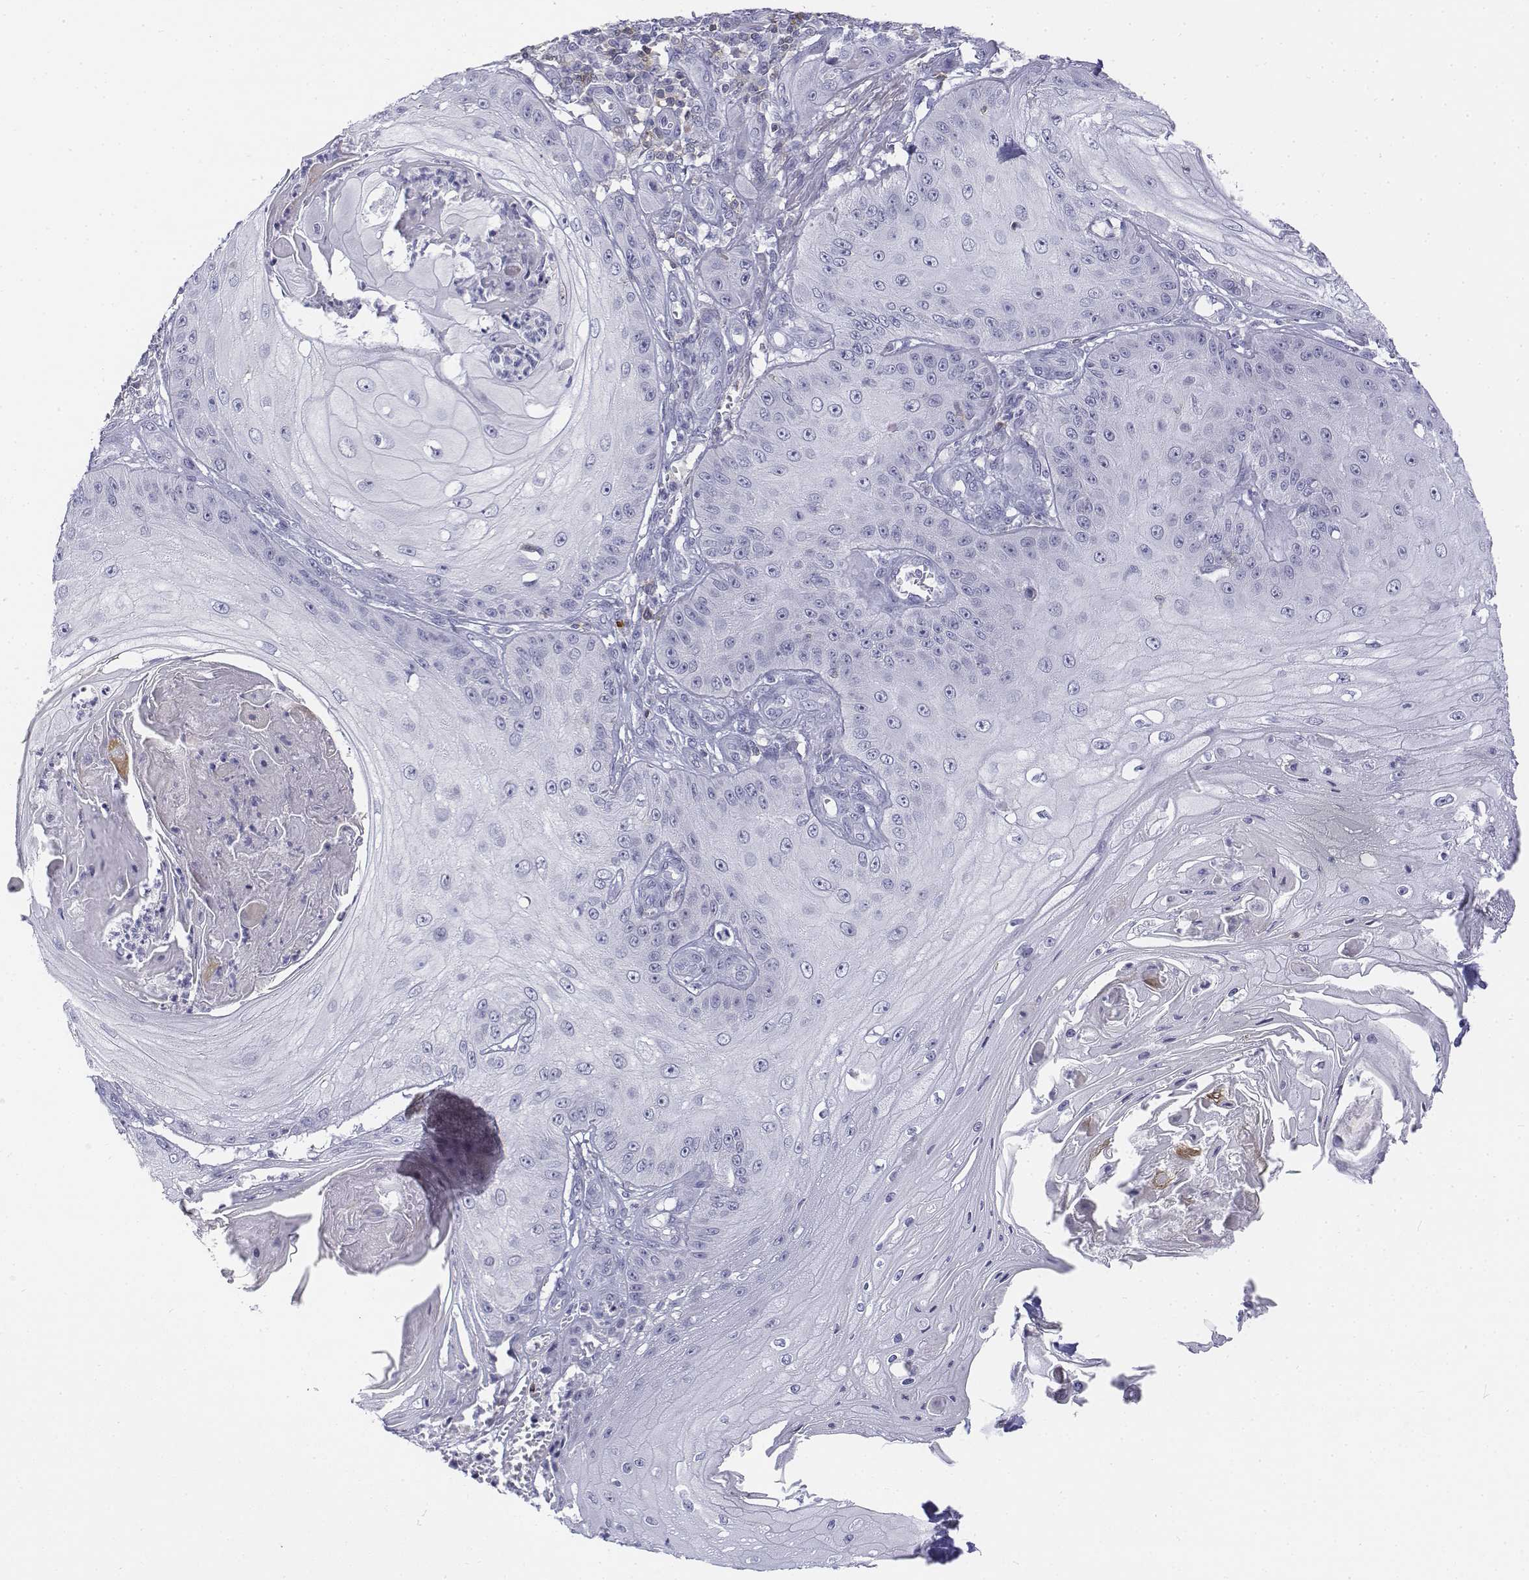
{"staining": {"intensity": "negative", "quantity": "none", "location": "none"}, "tissue": "skin cancer", "cell_type": "Tumor cells", "image_type": "cancer", "snomed": [{"axis": "morphology", "description": "Squamous cell carcinoma, NOS"}, {"axis": "topography", "description": "Skin"}], "caption": "Immunohistochemistry photomicrograph of neoplastic tissue: human skin cancer stained with DAB (3,3'-diaminobenzidine) reveals no significant protein expression in tumor cells.", "gene": "CD3E", "patient": {"sex": "male", "age": 70}}